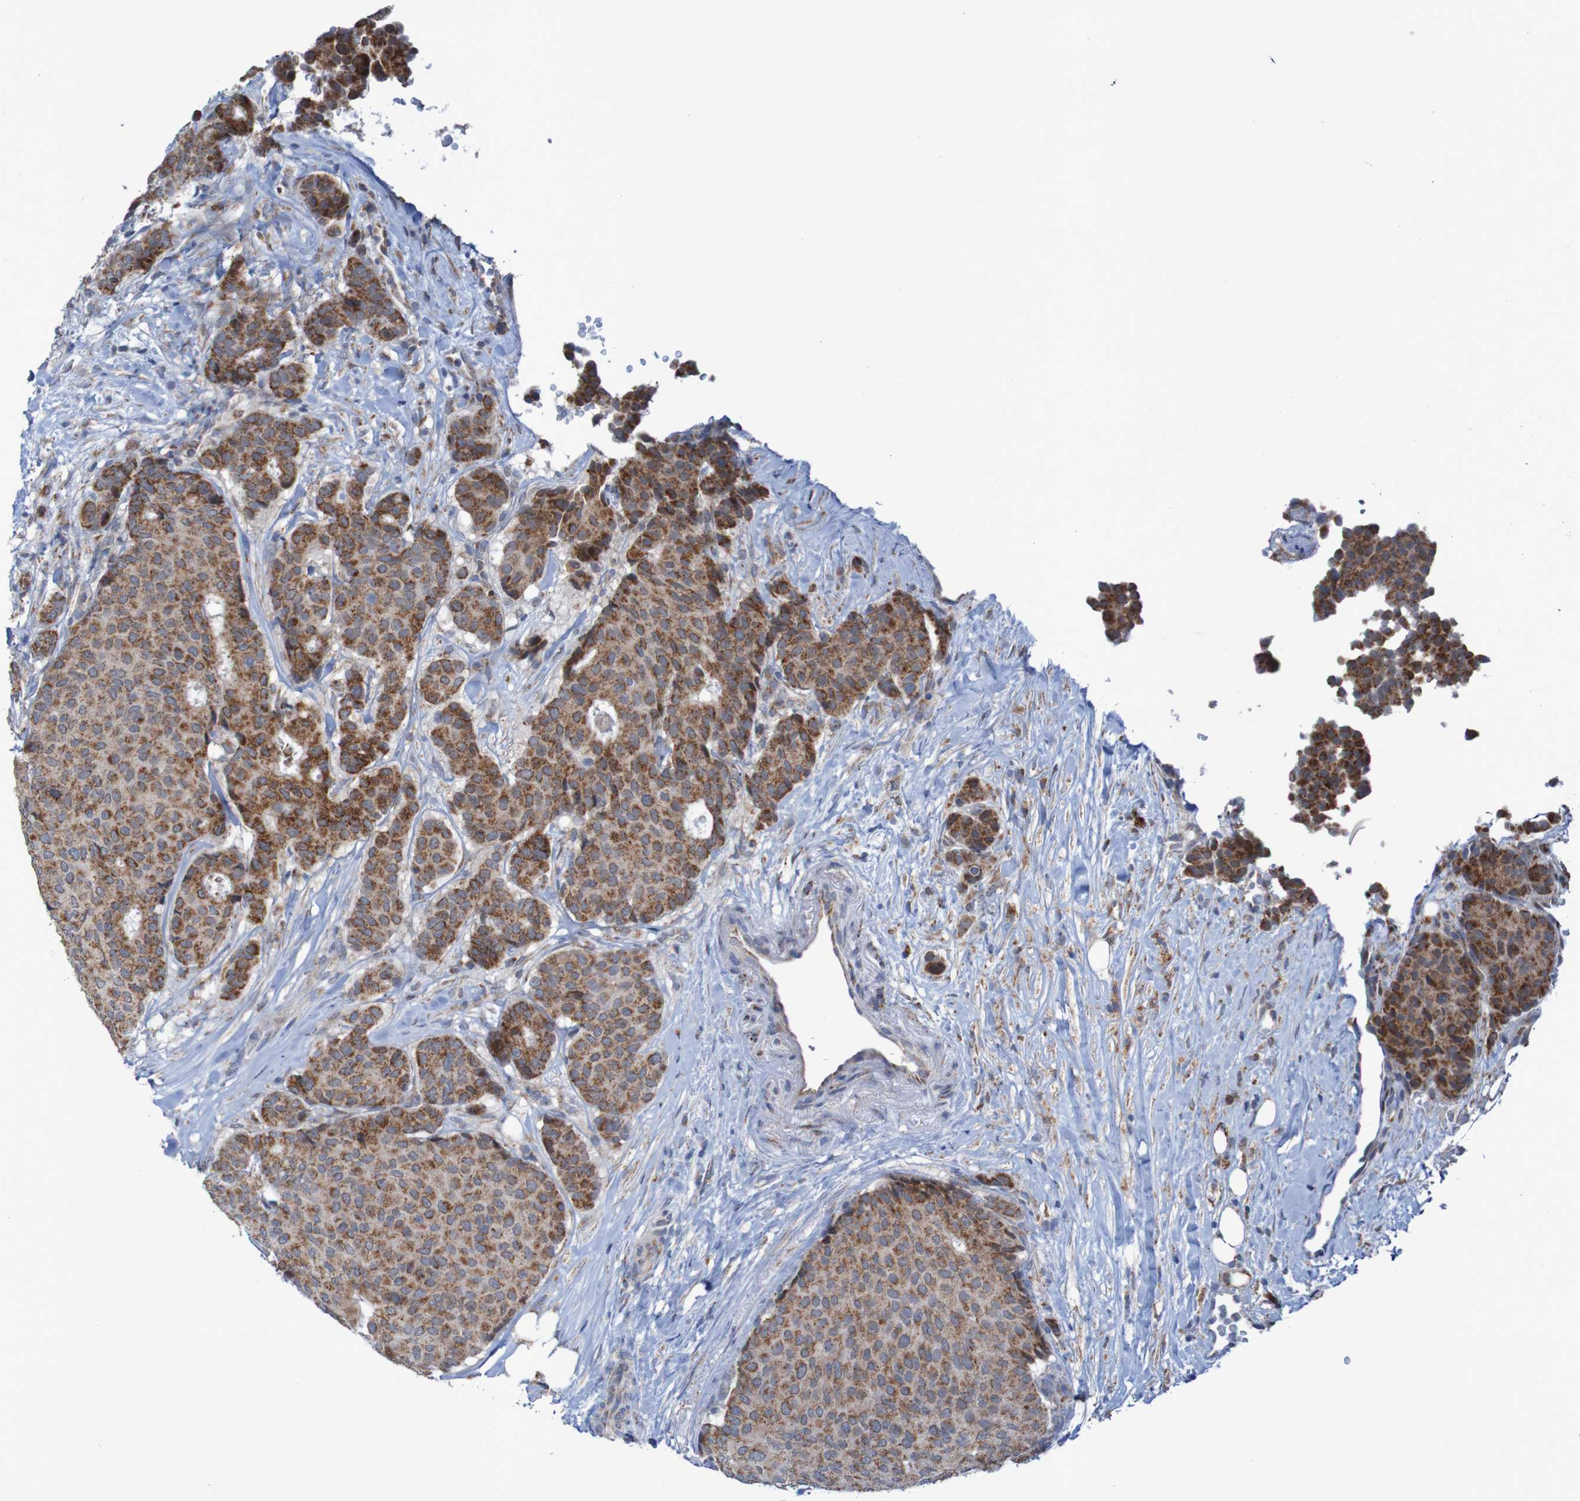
{"staining": {"intensity": "moderate", "quantity": ">75%", "location": "cytoplasmic/membranous"}, "tissue": "breast cancer", "cell_type": "Tumor cells", "image_type": "cancer", "snomed": [{"axis": "morphology", "description": "Duct carcinoma"}, {"axis": "topography", "description": "Breast"}], "caption": "Protein analysis of breast cancer tissue reveals moderate cytoplasmic/membranous expression in approximately >75% of tumor cells. Nuclei are stained in blue.", "gene": "CCDC51", "patient": {"sex": "female", "age": 75}}